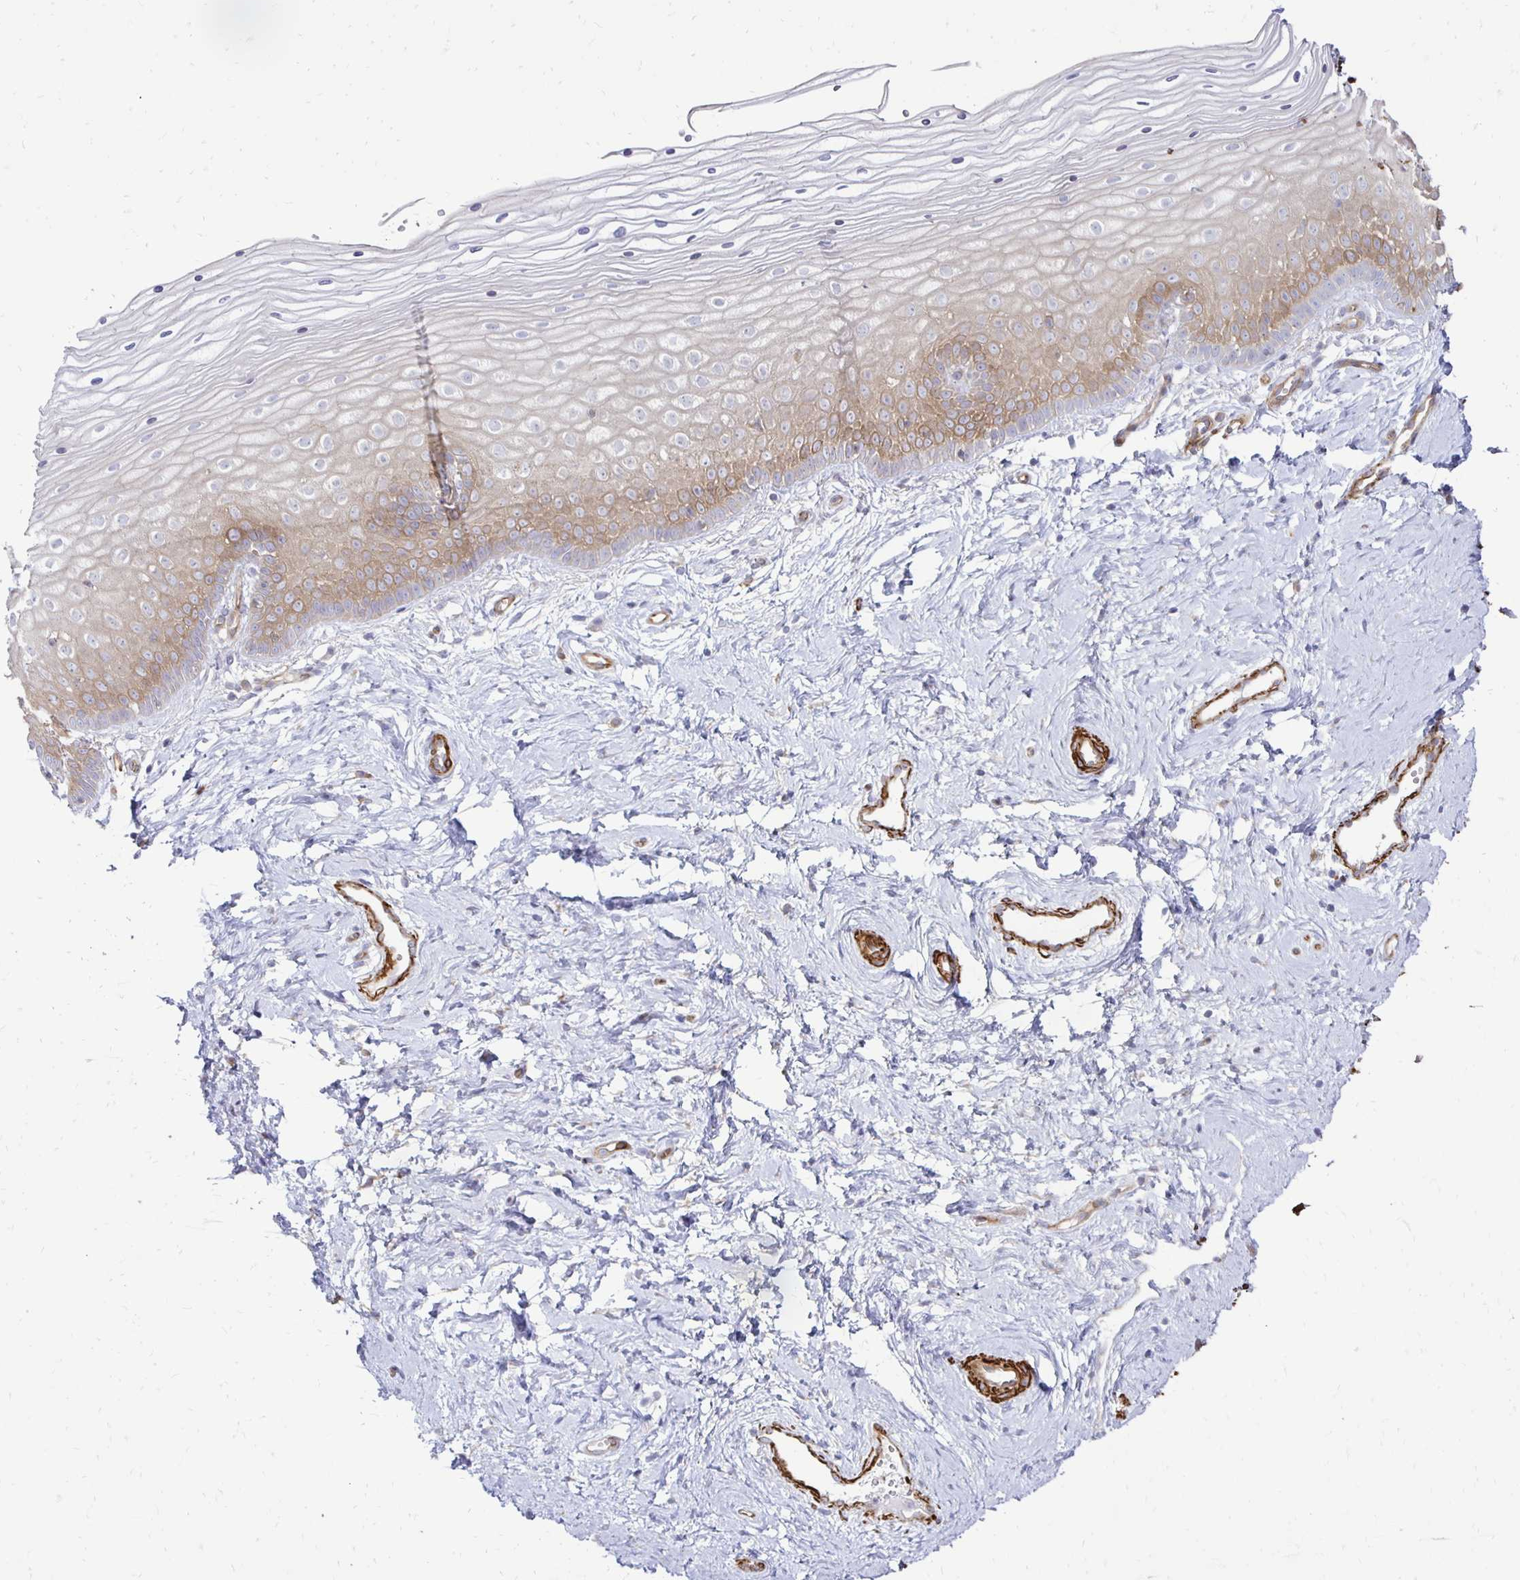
{"staining": {"intensity": "moderate", "quantity": "25%-75%", "location": "cytoplasmic/membranous"}, "tissue": "vagina", "cell_type": "Squamous epithelial cells", "image_type": "normal", "snomed": [{"axis": "morphology", "description": "Normal tissue, NOS"}, {"axis": "topography", "description": "Vagina"}], "caption": "Brown immunohistochemical staining in benign human vagina displays moderate cytoplasmic/membranous staining in approximately 25%-75% of squamous epithelial cells. (brown staining indicates protein expression, while blue staining denotes nuclei).", "gene": "CTPS1", "patient": {"sex": "female", "age": 38}}